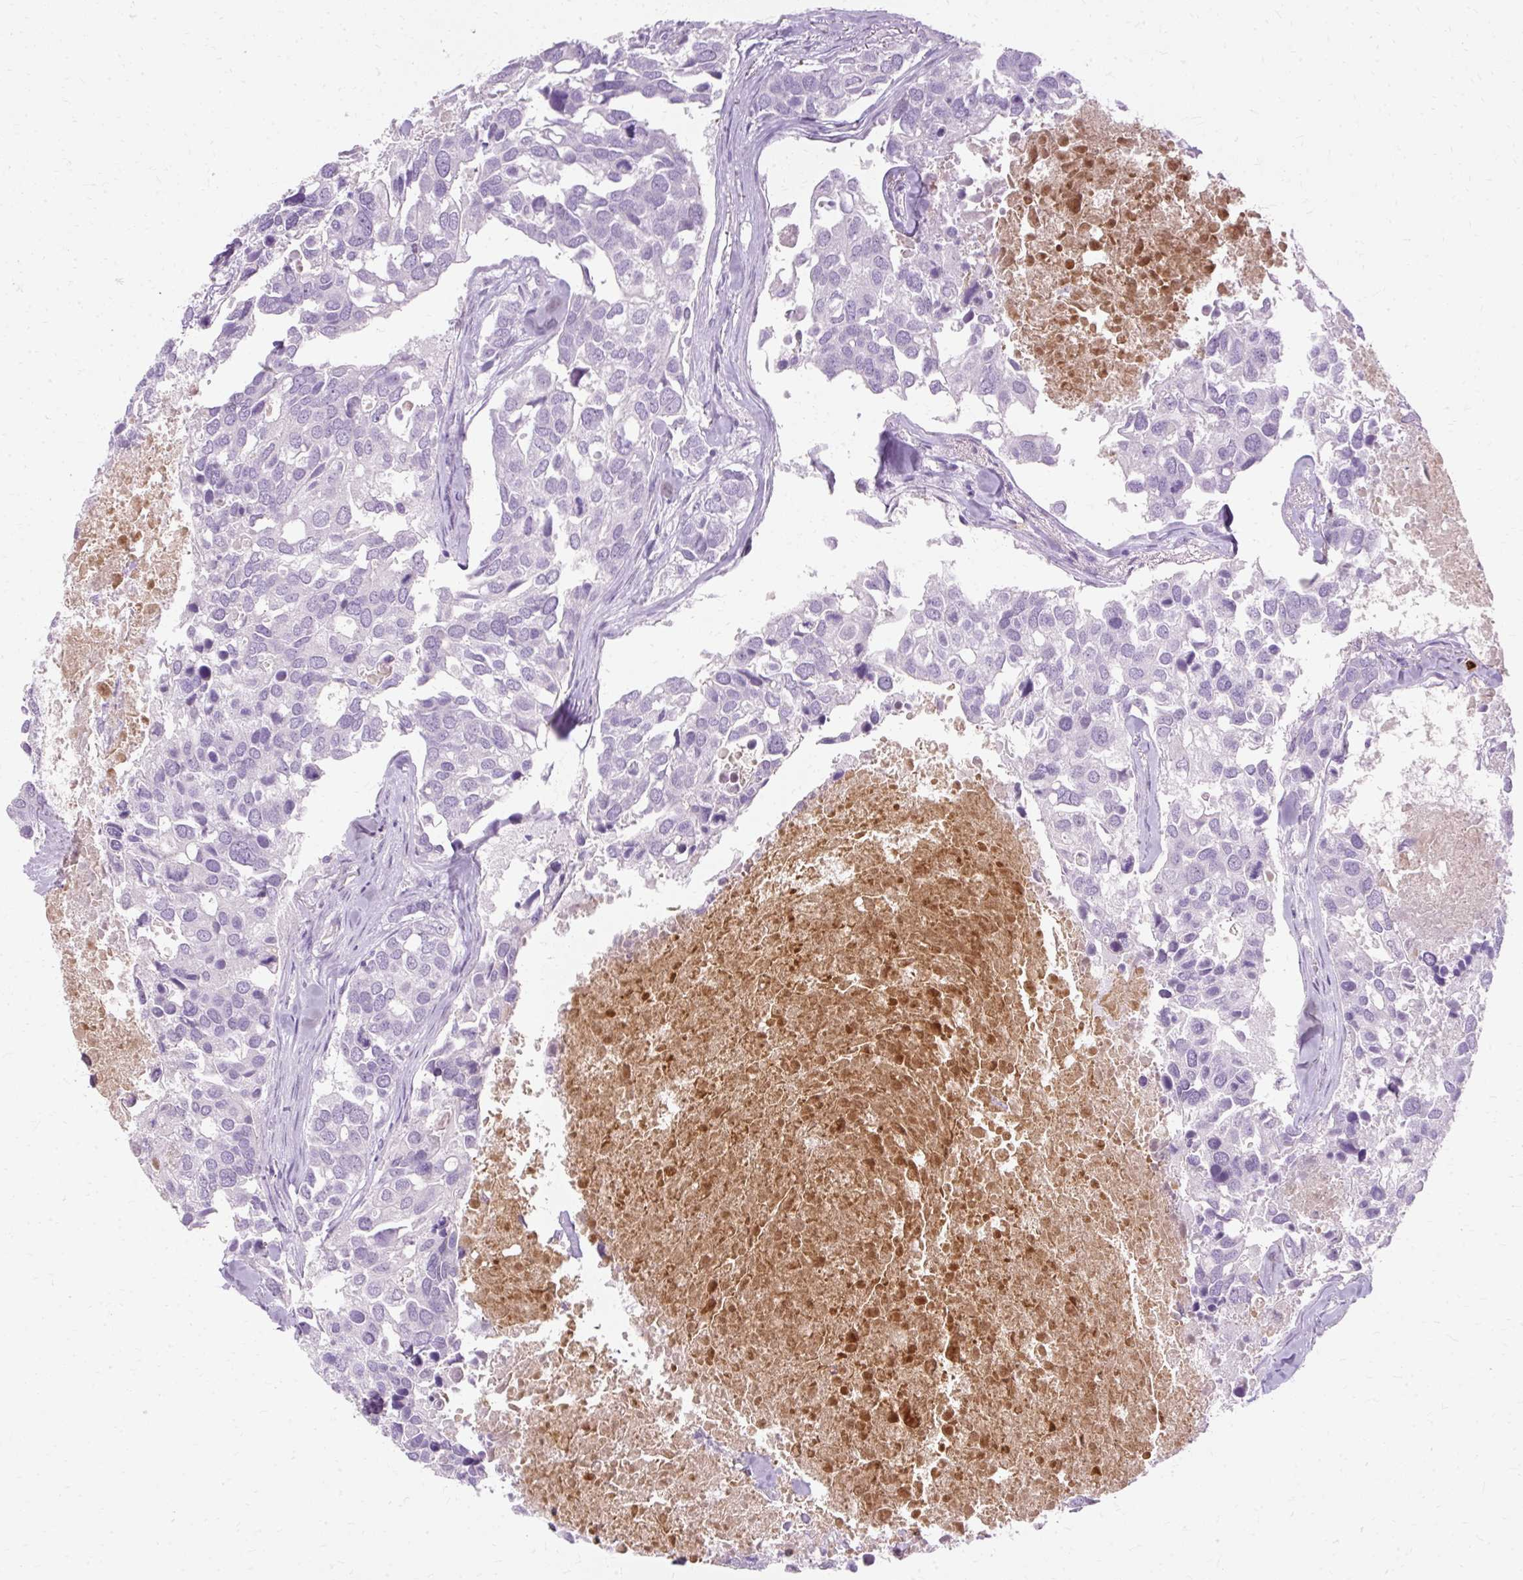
{"staining": {"intensity": "negative", "quantity": "none", "location": "none"}, "tissue": "breast cancer", "cell_type": "Tumor cells", "image_type": "cancer", "snomed": [{"axis": "morphology", "description": "Duct carcinoma"}, {"axis": "topography", "description": "Breast"}], "caption": "Immunohistochemical staining of invasive ductal carcinoma (breast) demonstrates no significant expression in tumor cells. Nuclei are stained in blue.", "gene": "DEFA1", "patient": {"sex": "female", "age": 83}}